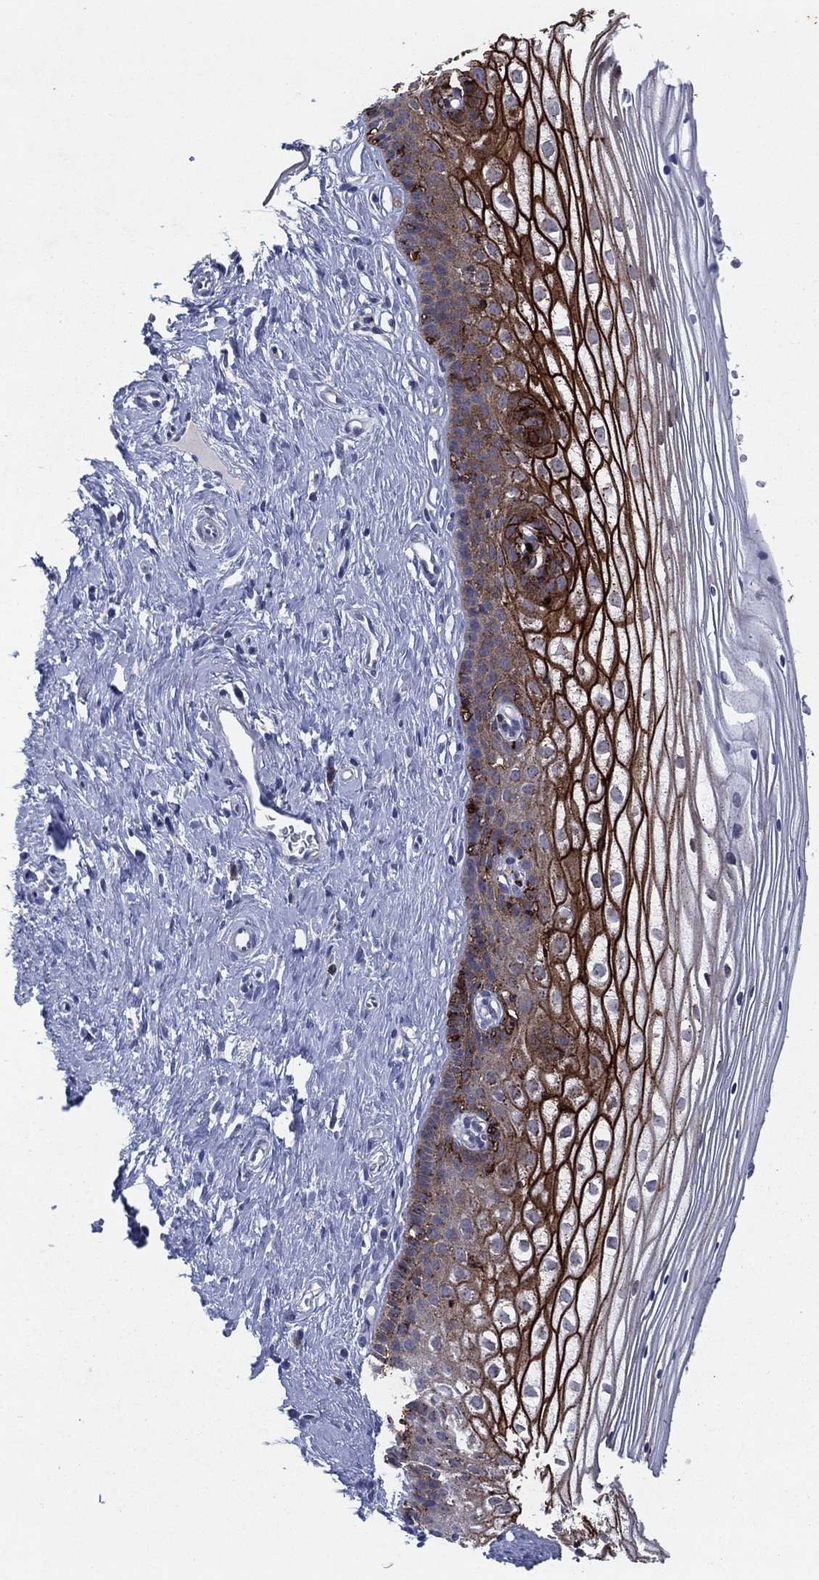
{"staining": {"intensity": "moderate", "quantity": "<25%", "location": "cytoplasmic/membranous"}, "tissue": "cervix", "cell_type": "Glandular cells", "image_type": "normal", "snomed": [{"axis": "morphology", "description": "Normal tissue, NOS"}, {"axis": "topography", "description": "Cervix"}], "caption": "Immunohistochemical staining of normal human cervix reveals <25% levels of moderate cytoplasmic/membranous protein positivity in approximately <25% of glandular cells. (DAB IHC with brightfield microscopy, high magnification).", "gene": "SDC1", "patient": {"sex": "female", "age": 40}}